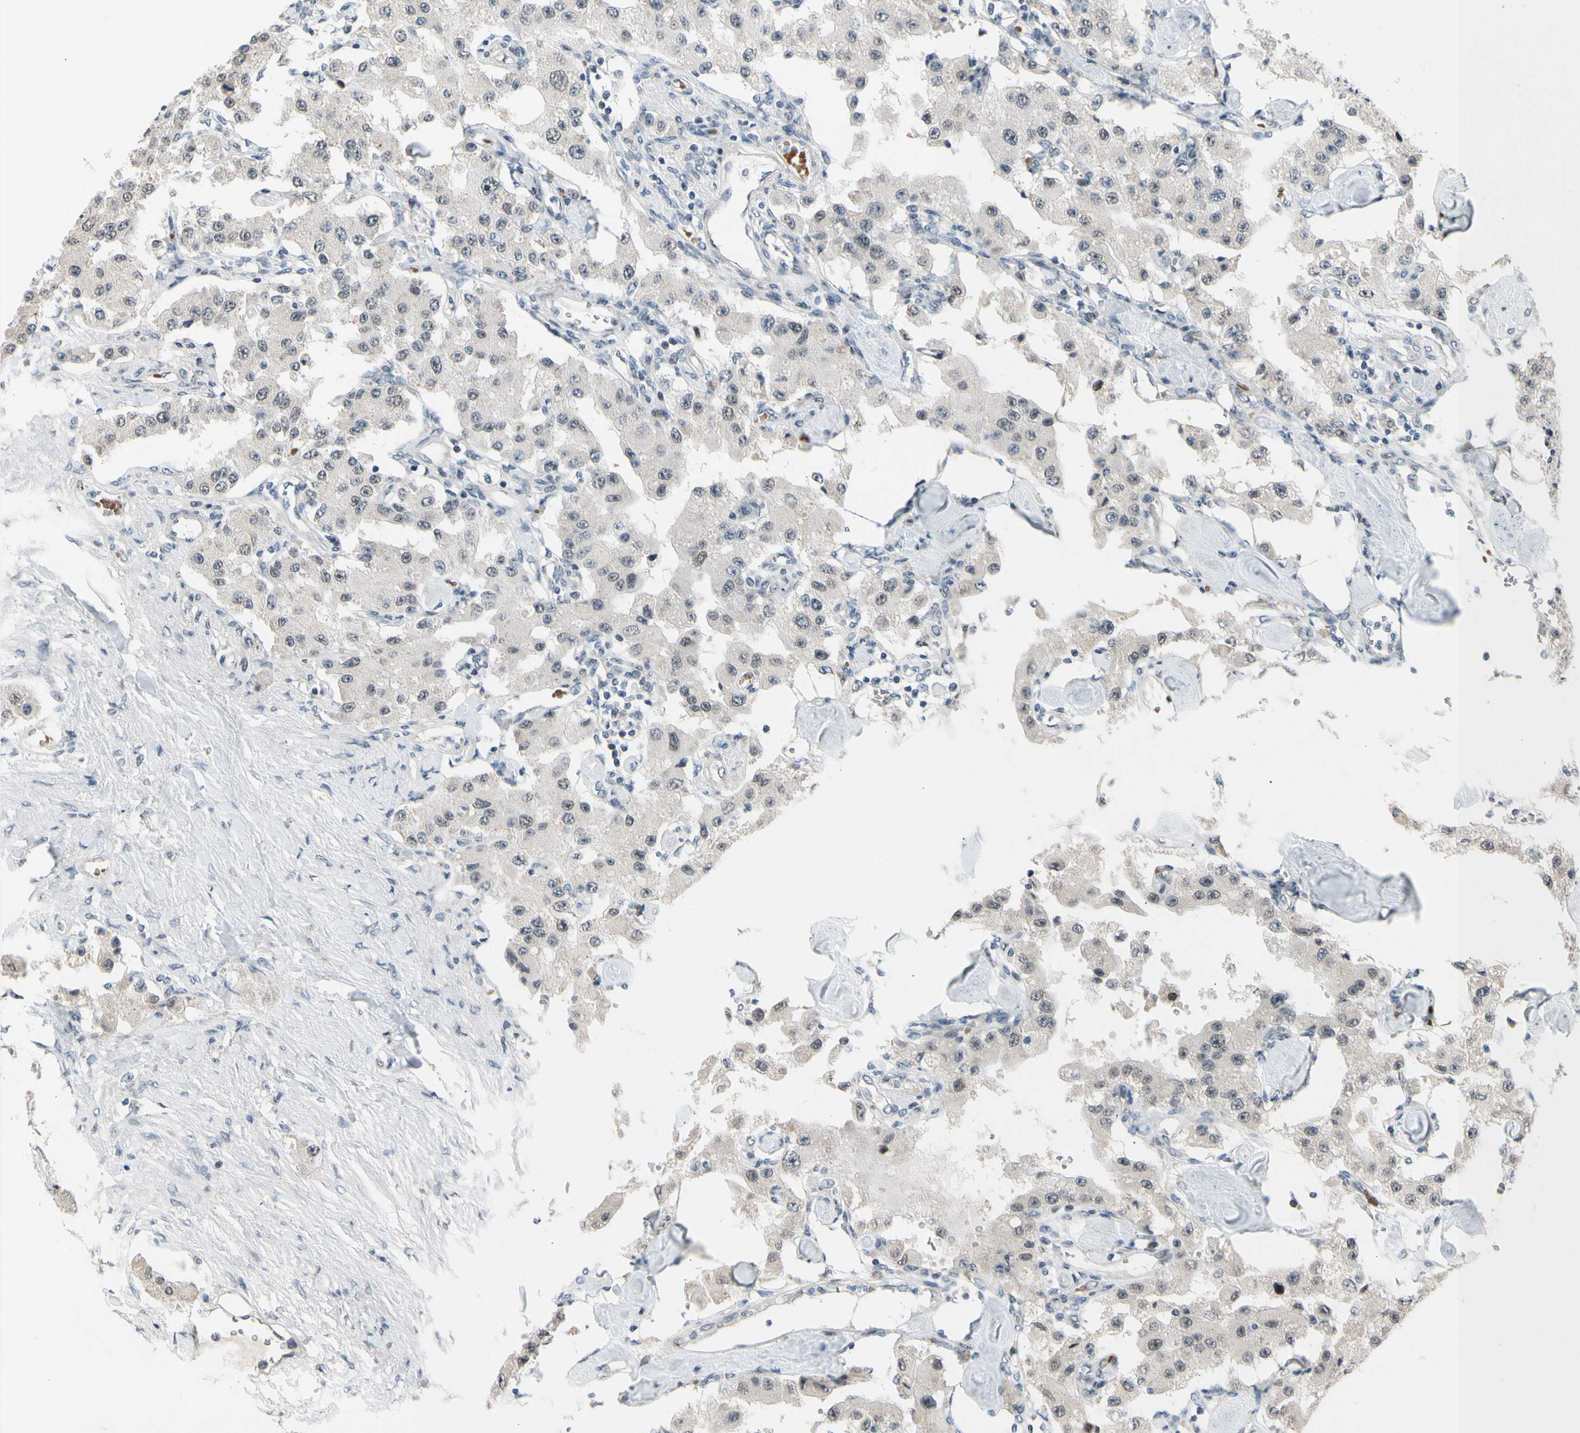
{"staining": {"intensity": "negative", "quantity": "none", "location": "none"}, "tissue": "carcinoid", "cell_type": "Tumor cells", "image_type": "cancer", "snomed": [{"axis": "morphology", "description": "Carcinoid, malignant, NOS"}, {"axis": "topography", "description": "Pancreas"}], "caption": "Carcinoid was stained to show a protein in brown. There is no significant staining in tumor cells.", "gene": "ZNF184", "patient": {"sex": "male", "age": 41}}